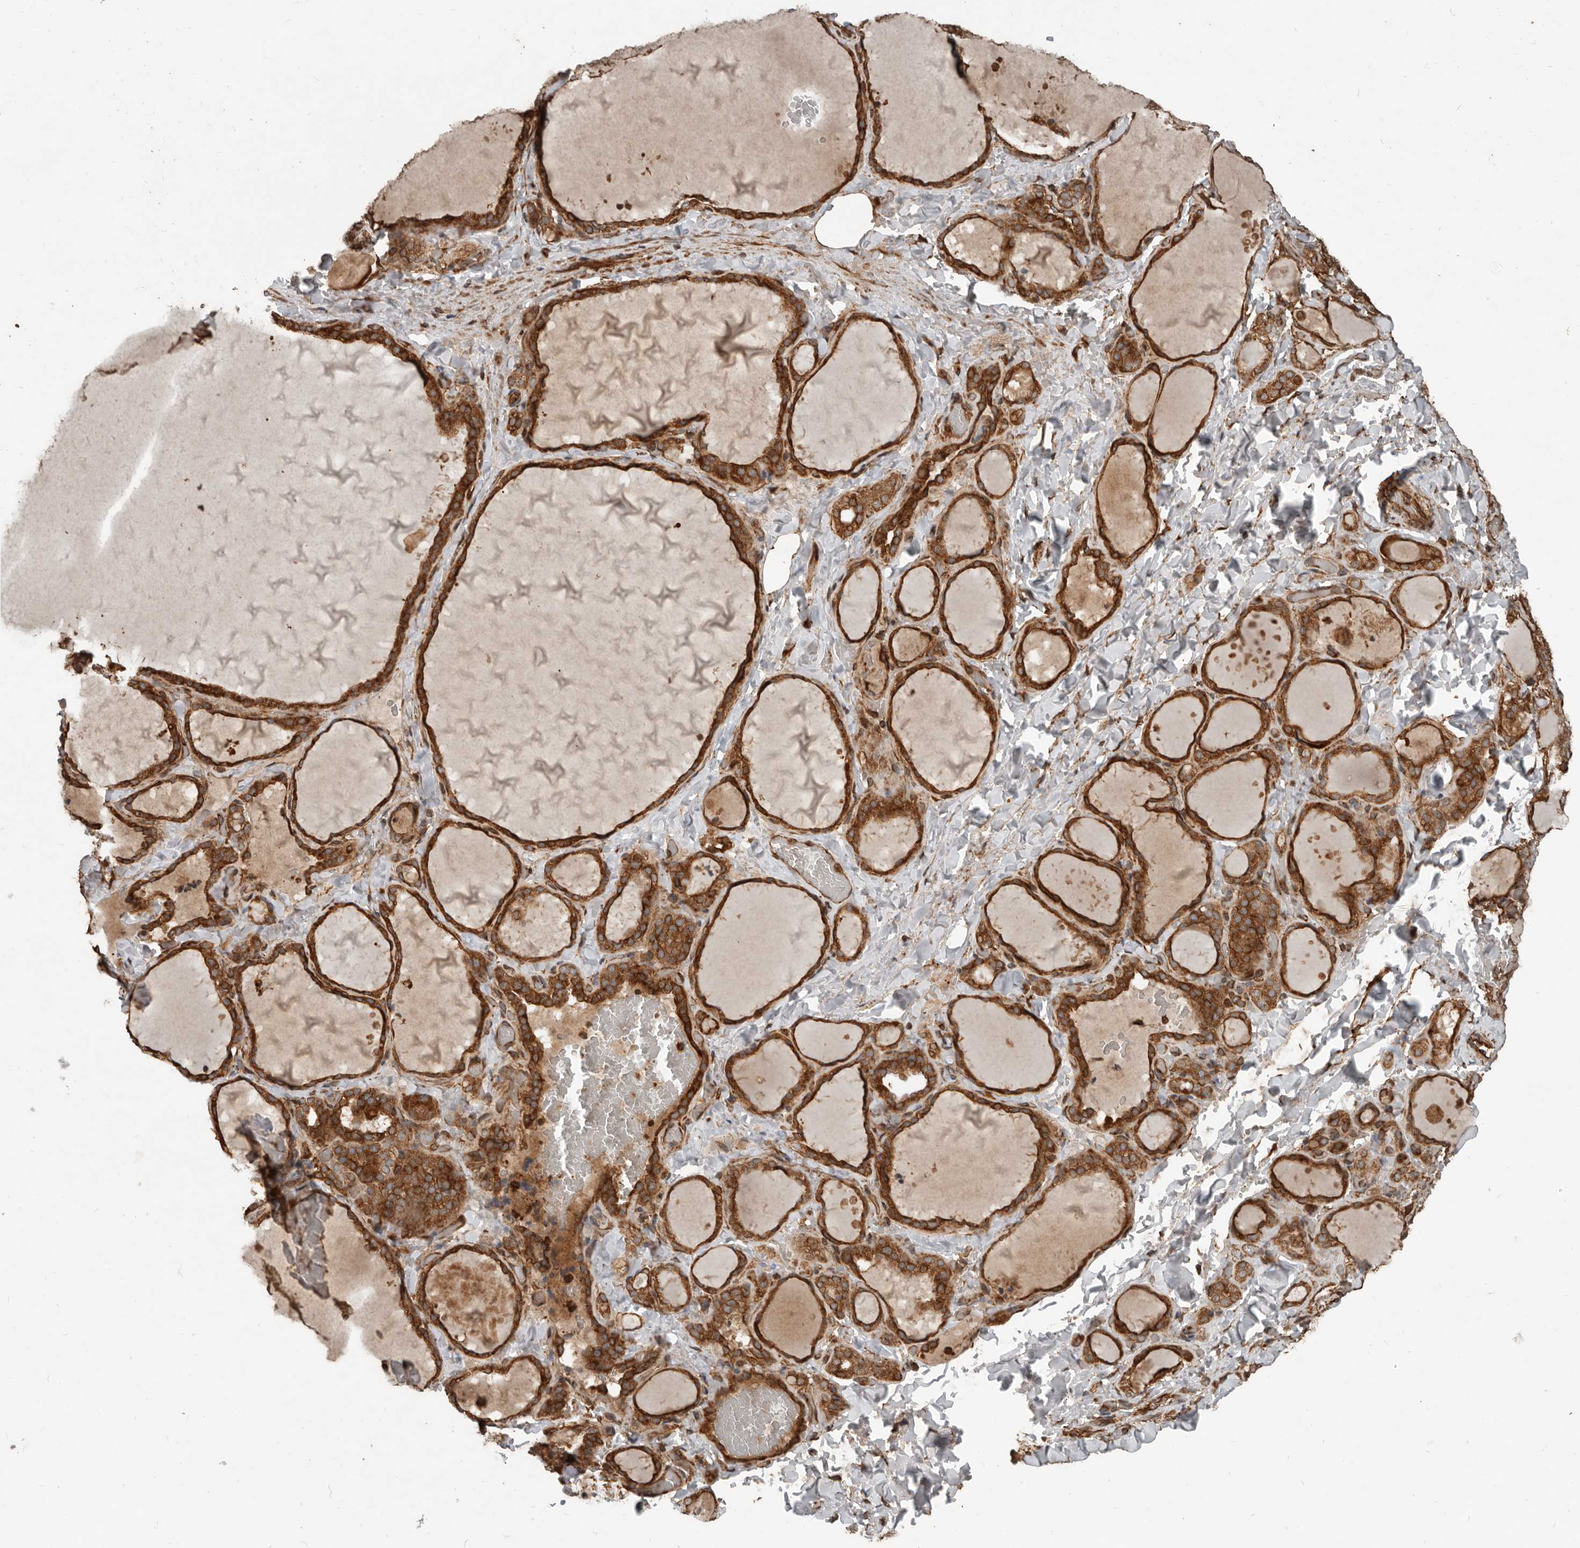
{"staining": {"intensity": "strong", "quantity": ">75%", "location": "cytoplasmic/membranous"}, "tissue": "thyroid gland", "cell_type": "Glandular cells", "image_type": "normal", "snomed": [{"axis": "morphology", "description": "Normal tissue, NOS"}, {"axis": "topography", "description": "Thyroid gland"}], "caption": "The image shows staining of normal thyroid gland, revealing strong cytoplasmic/membranous protein positivity (brown color) within glandular cells. The staining is performed using DAB brown chromogen to label protein expression. The nuclei are counter-stained blue using hematoxylin.", "gene": "YOD1", "patient": {"sex": "female", "age": 22}}